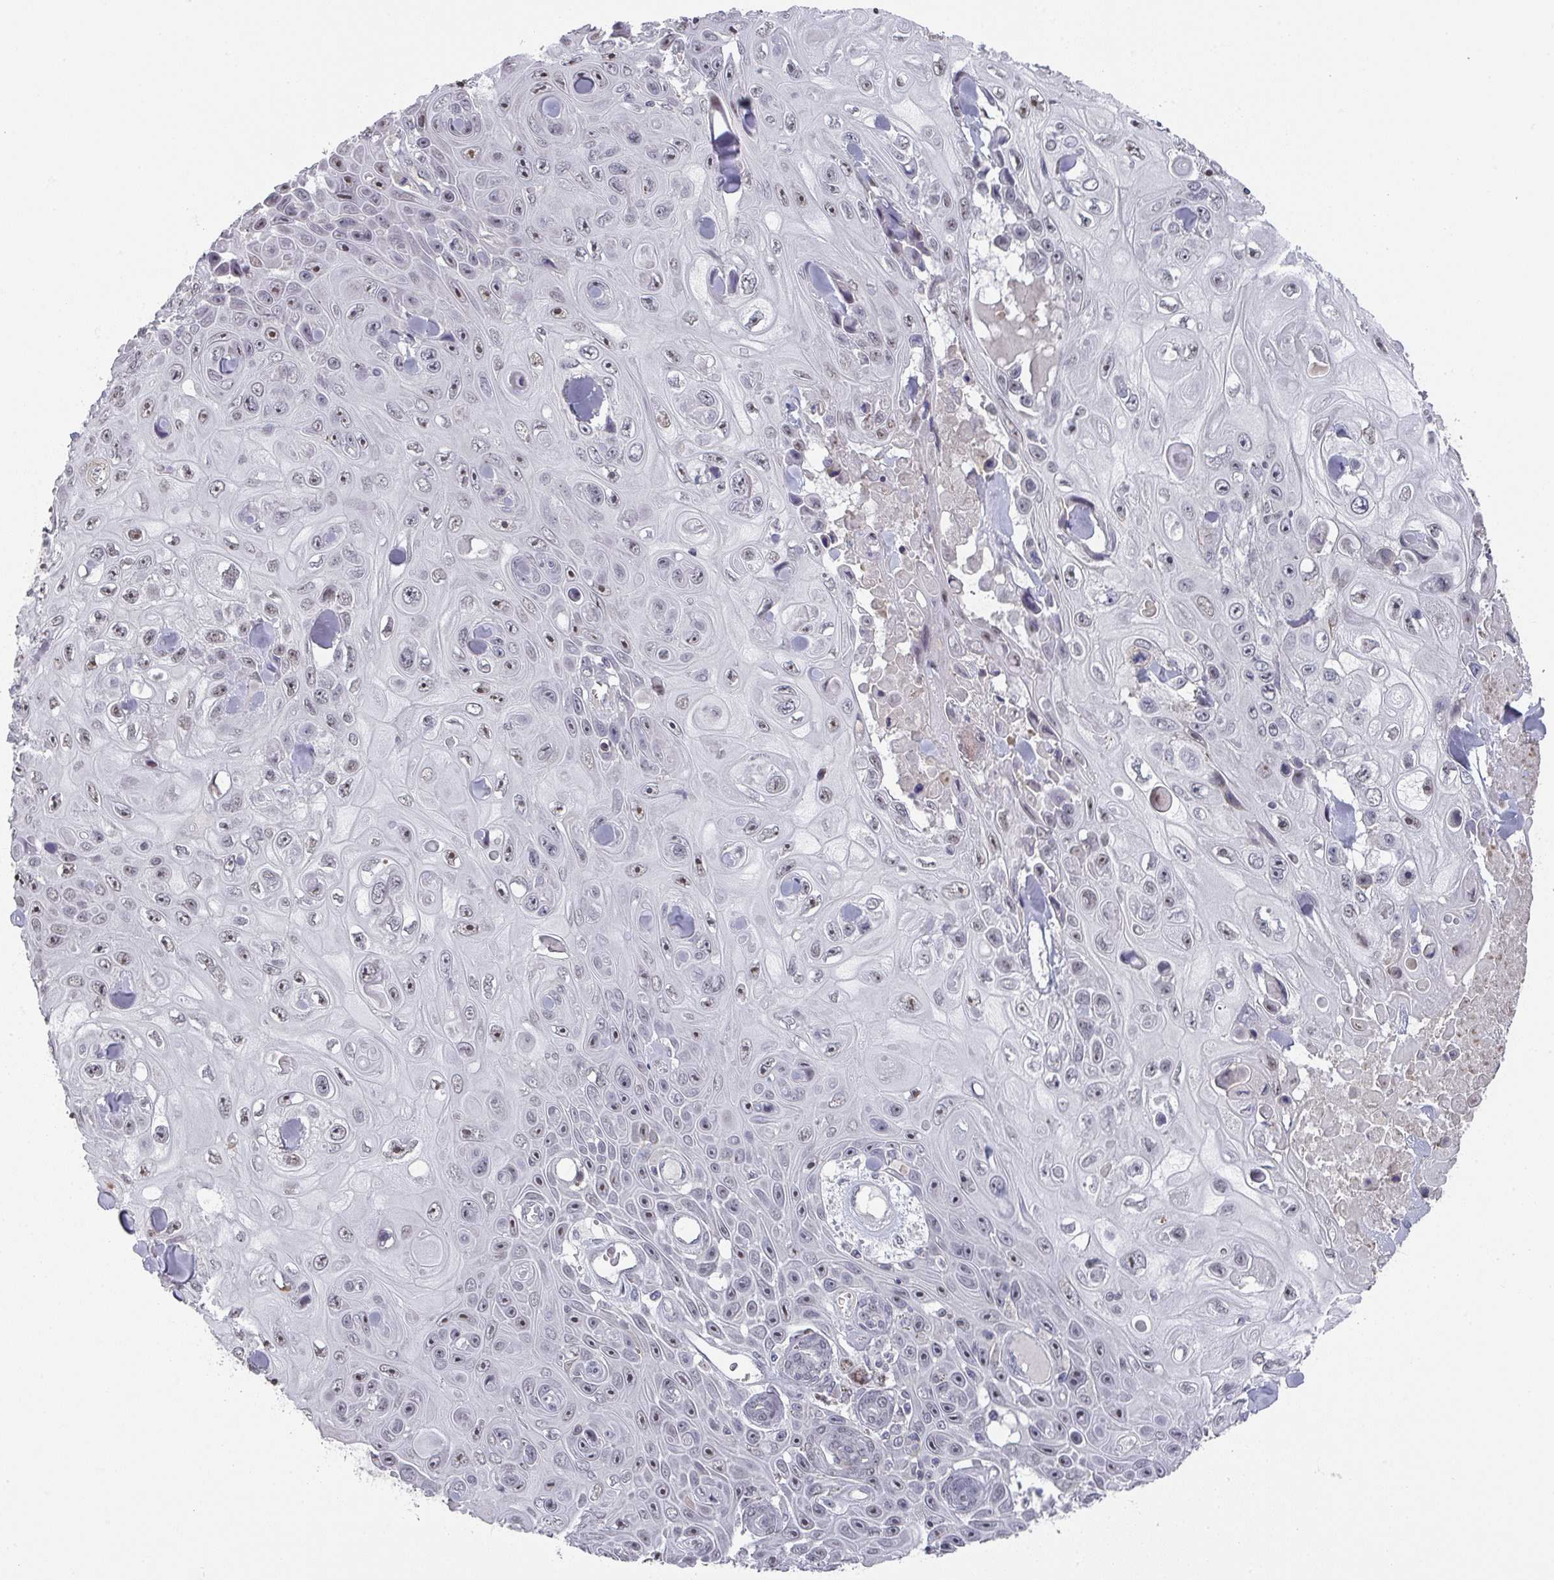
{"staining": {"intensity": "moderate", "quantity": "<25%", "location": "nuclear"}, "tissue": "skin cancer", "cell_type": "Tumor cells", "image_type": "cancer", "snomed": [{"axis": "morphology", "description": "Squamous cell carcinoma, NOS"}, {"axis": "topography", "description": "Skin"}], "caption": "The immunohistochemical stain highlights moderate nuclear positivity in tumor cells of skin cancer tissue.", "gene": "ZNF654", "patient": {"sex": "male", "age": 82}}